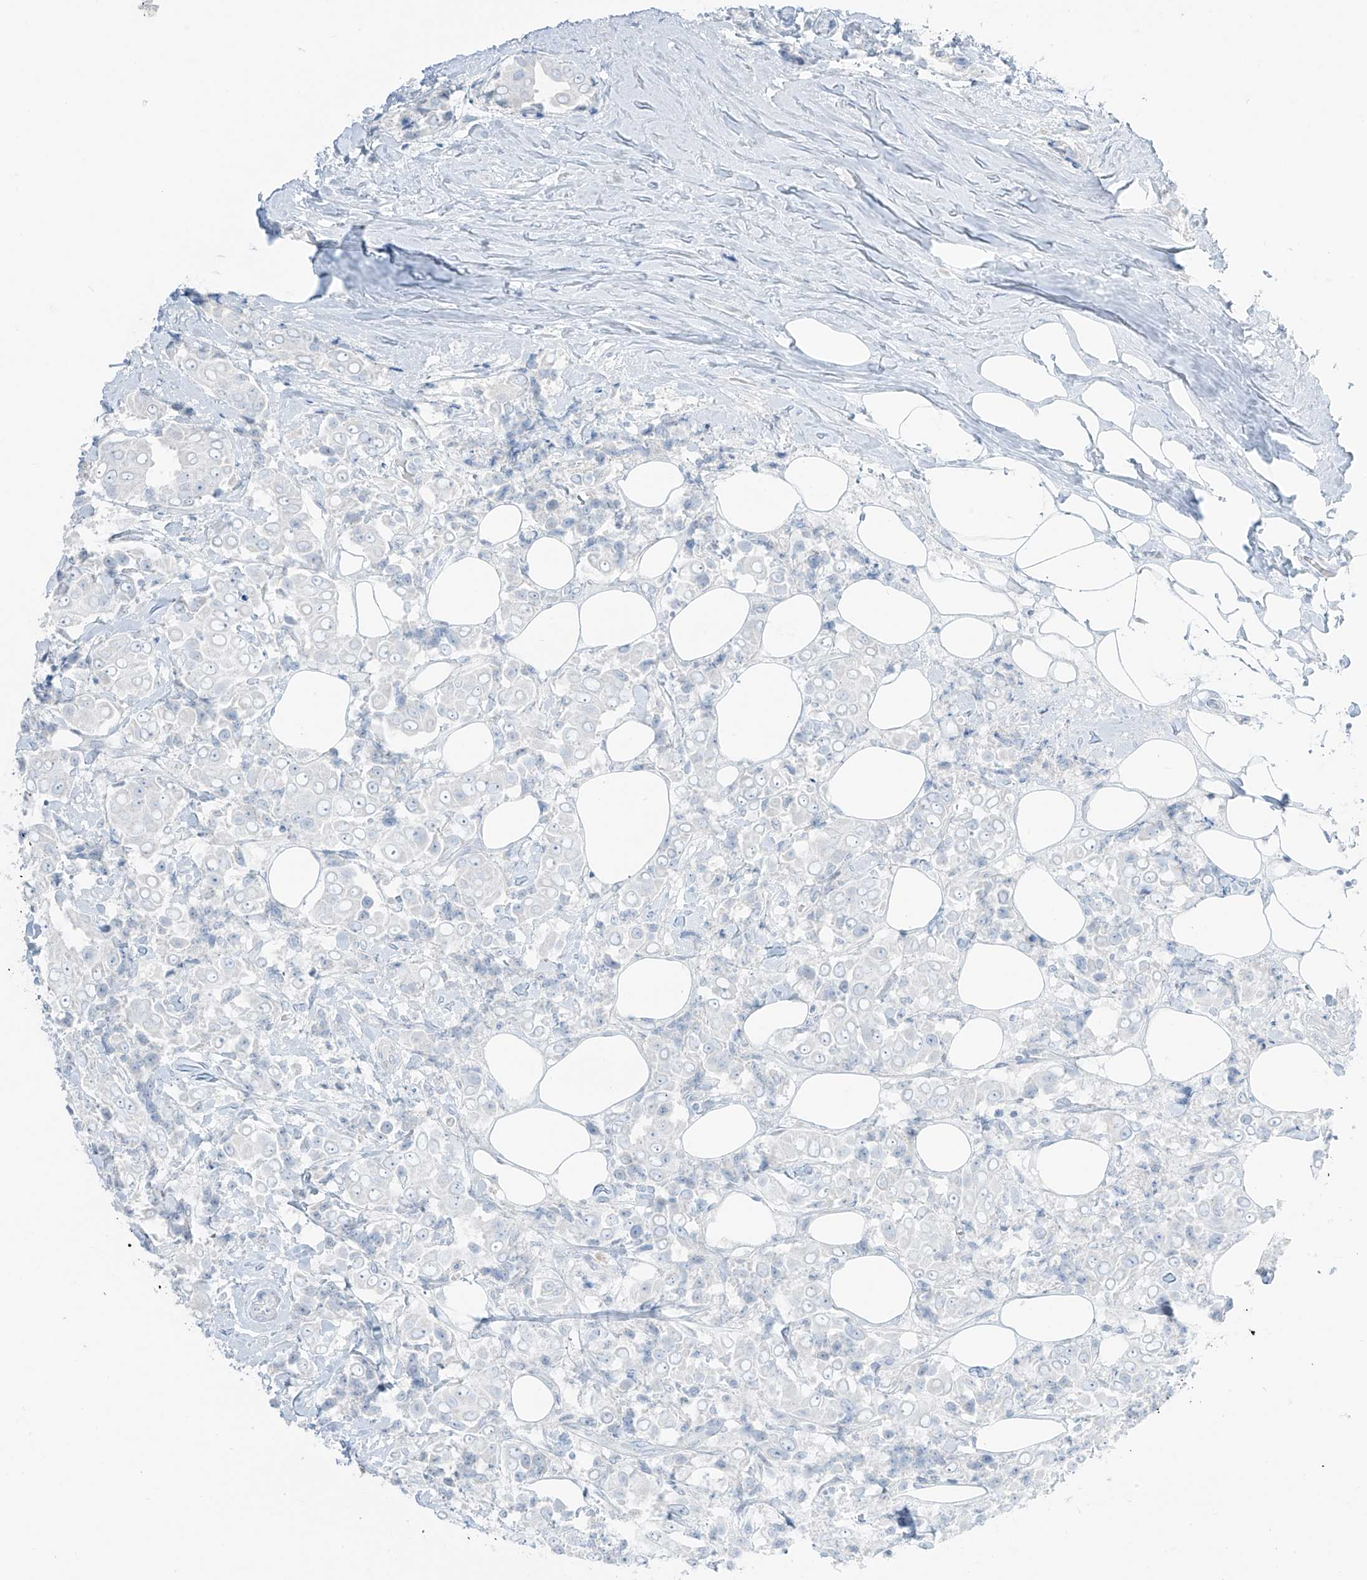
{"staining": {"intensity": "negative", "quantity": "none", "location": "none"}, "tissue": "breast cancer", "cell_type": "Tumor cells", "image_type": "cancer", "snomed": [{"axis": "morphology", "description": "Normal tissue, NOS"}, {"axis": "morphology", "description": "Duct carcinoma"}, {"axis": "topography", "description": "Breast"}], "caption": "This histopathology image is of breast cancer stained with IHC to label a protein in brown with the nuclei are counter-stained blue. There is no staining in tumor cells.", "gene": "PRDM6", "patient": {"sex": "female", "age": 39}}